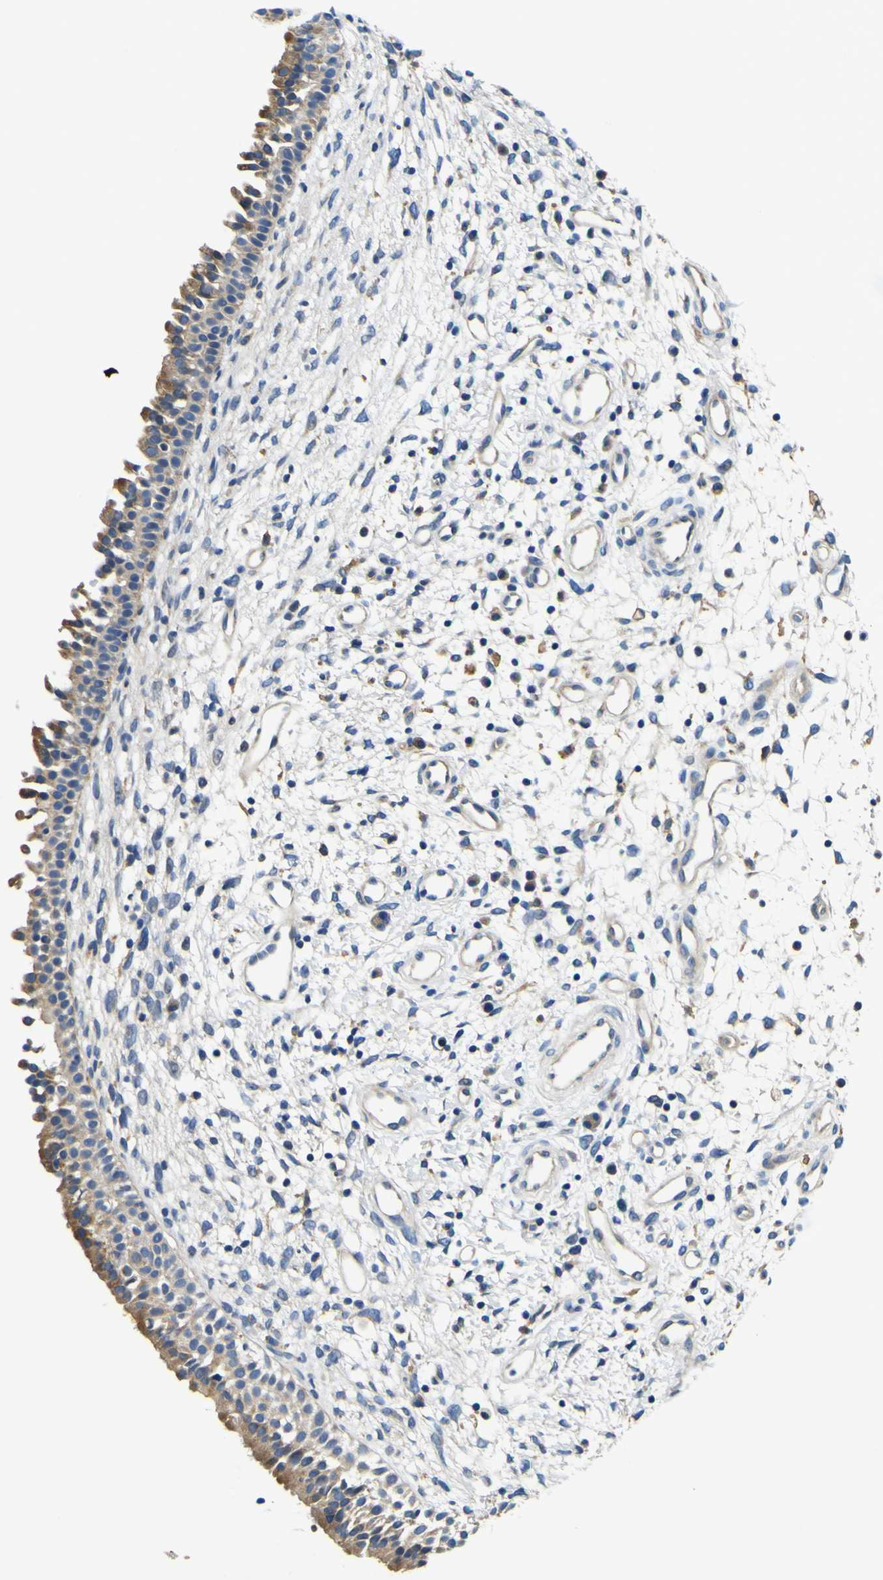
{"staining": {"intensity": "moderate", "quantity": ">75%", "location": "cytoplasmic/membranous"}, "tissue": "nasopharynx", "cell_type": "Respiratory epithelial cells", "image_type": "normal", "snomed": [{"axis": "morphology", "description": "Normal tissue, NOS"}, {"axis": "topography", "description": "Nasopharynx"}], "caption": "Moderate cytoplasmic/membranous positivity is appreciated in approximately >75% of respiratory epithelial cells in normal nasopharynx.", "gene": "CLSTN1", "patient": {"sex": "male", "age": 22}}